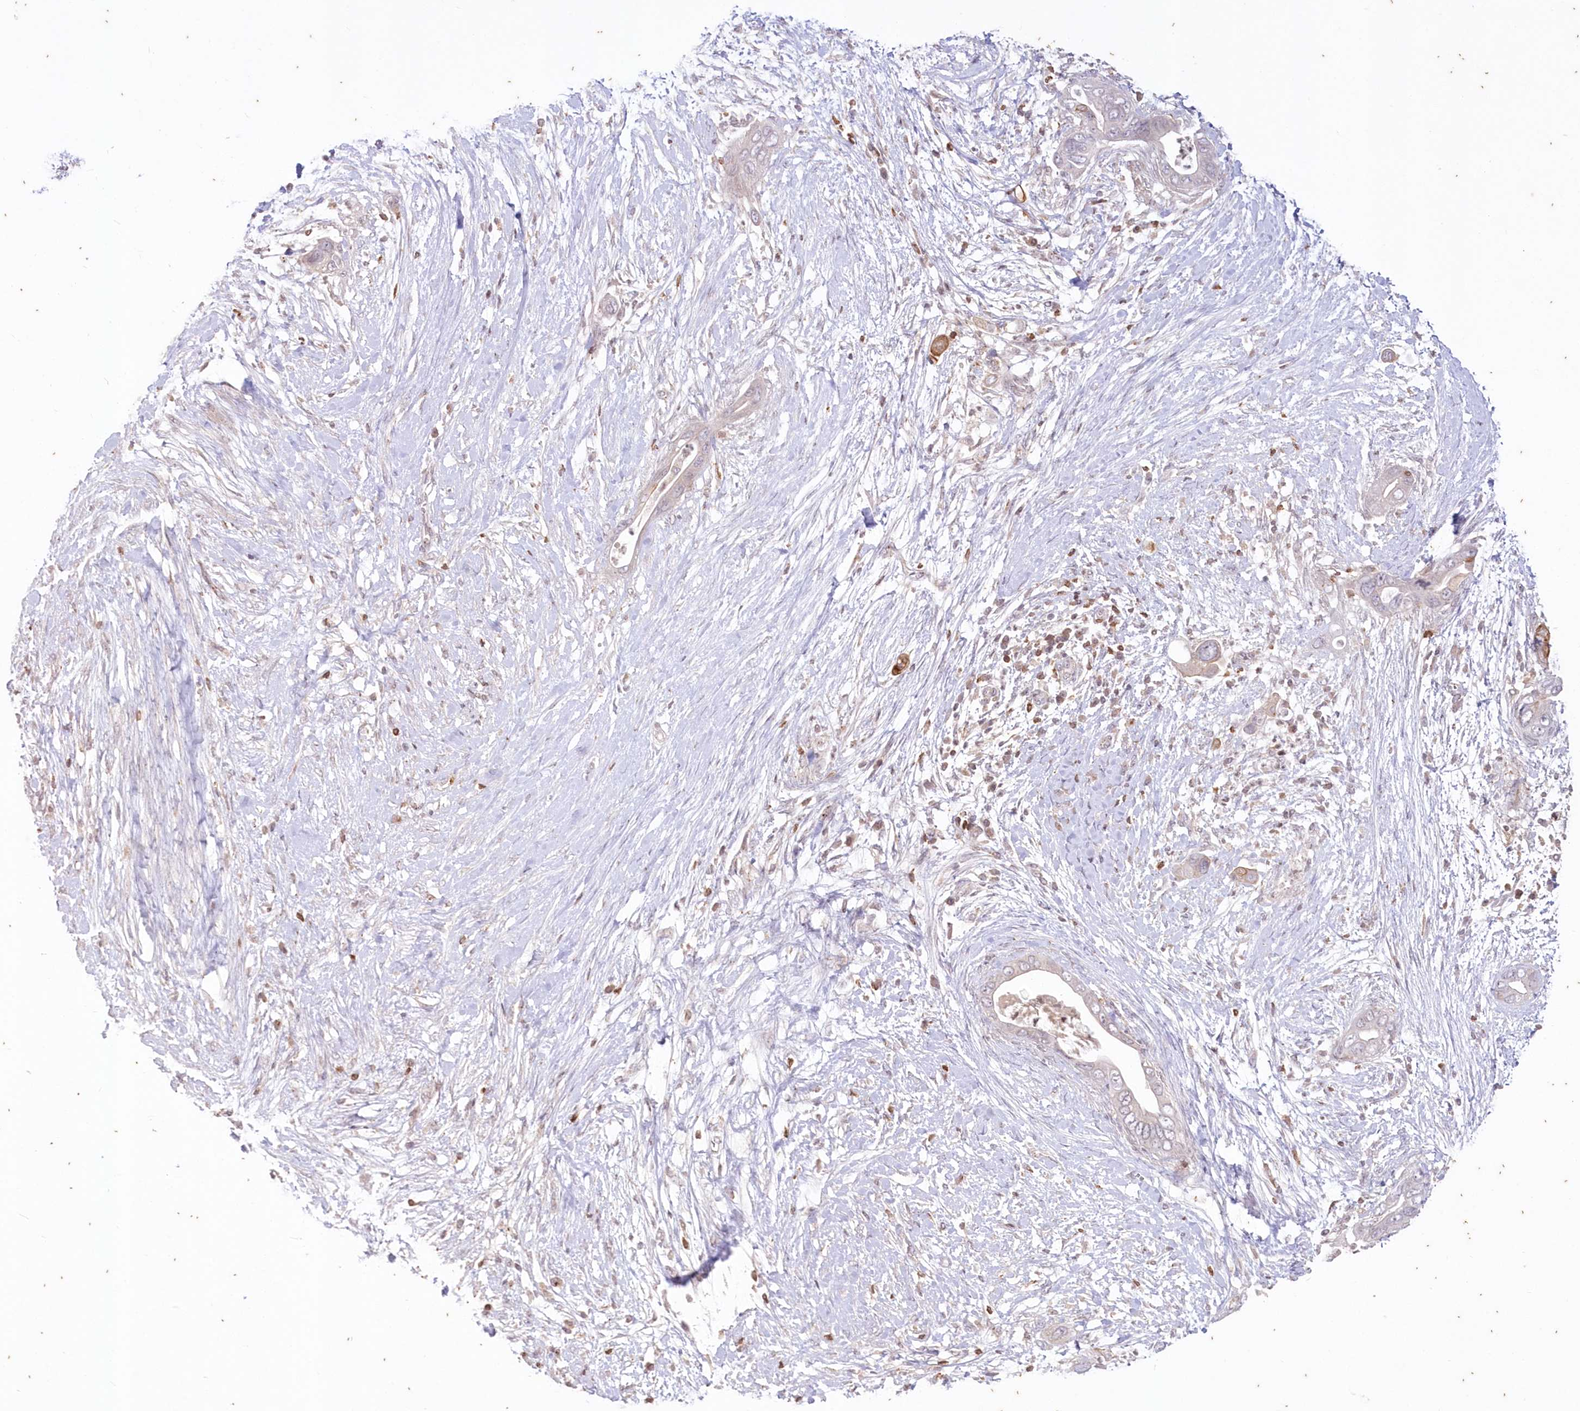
{"staining": {"intensity": "negative", "quantity": "none", "location": "none"}, "tissue": "pancreatic cancer", "cell_type": "Tumor cells", "image_type": "cancer", "snomed": [{"axis": "morphology", "description": "Adenocarcinoma, NOS"}, {"axis": "topography", "description": "Pancreas"}], "caption": "Human pancreatic cancer stained for a protein using immunohistochemistry (IHC) displays no positivity in tumor cells.", "gene": "MTMR3", "patient": {"sex": "male", "age": 75}}